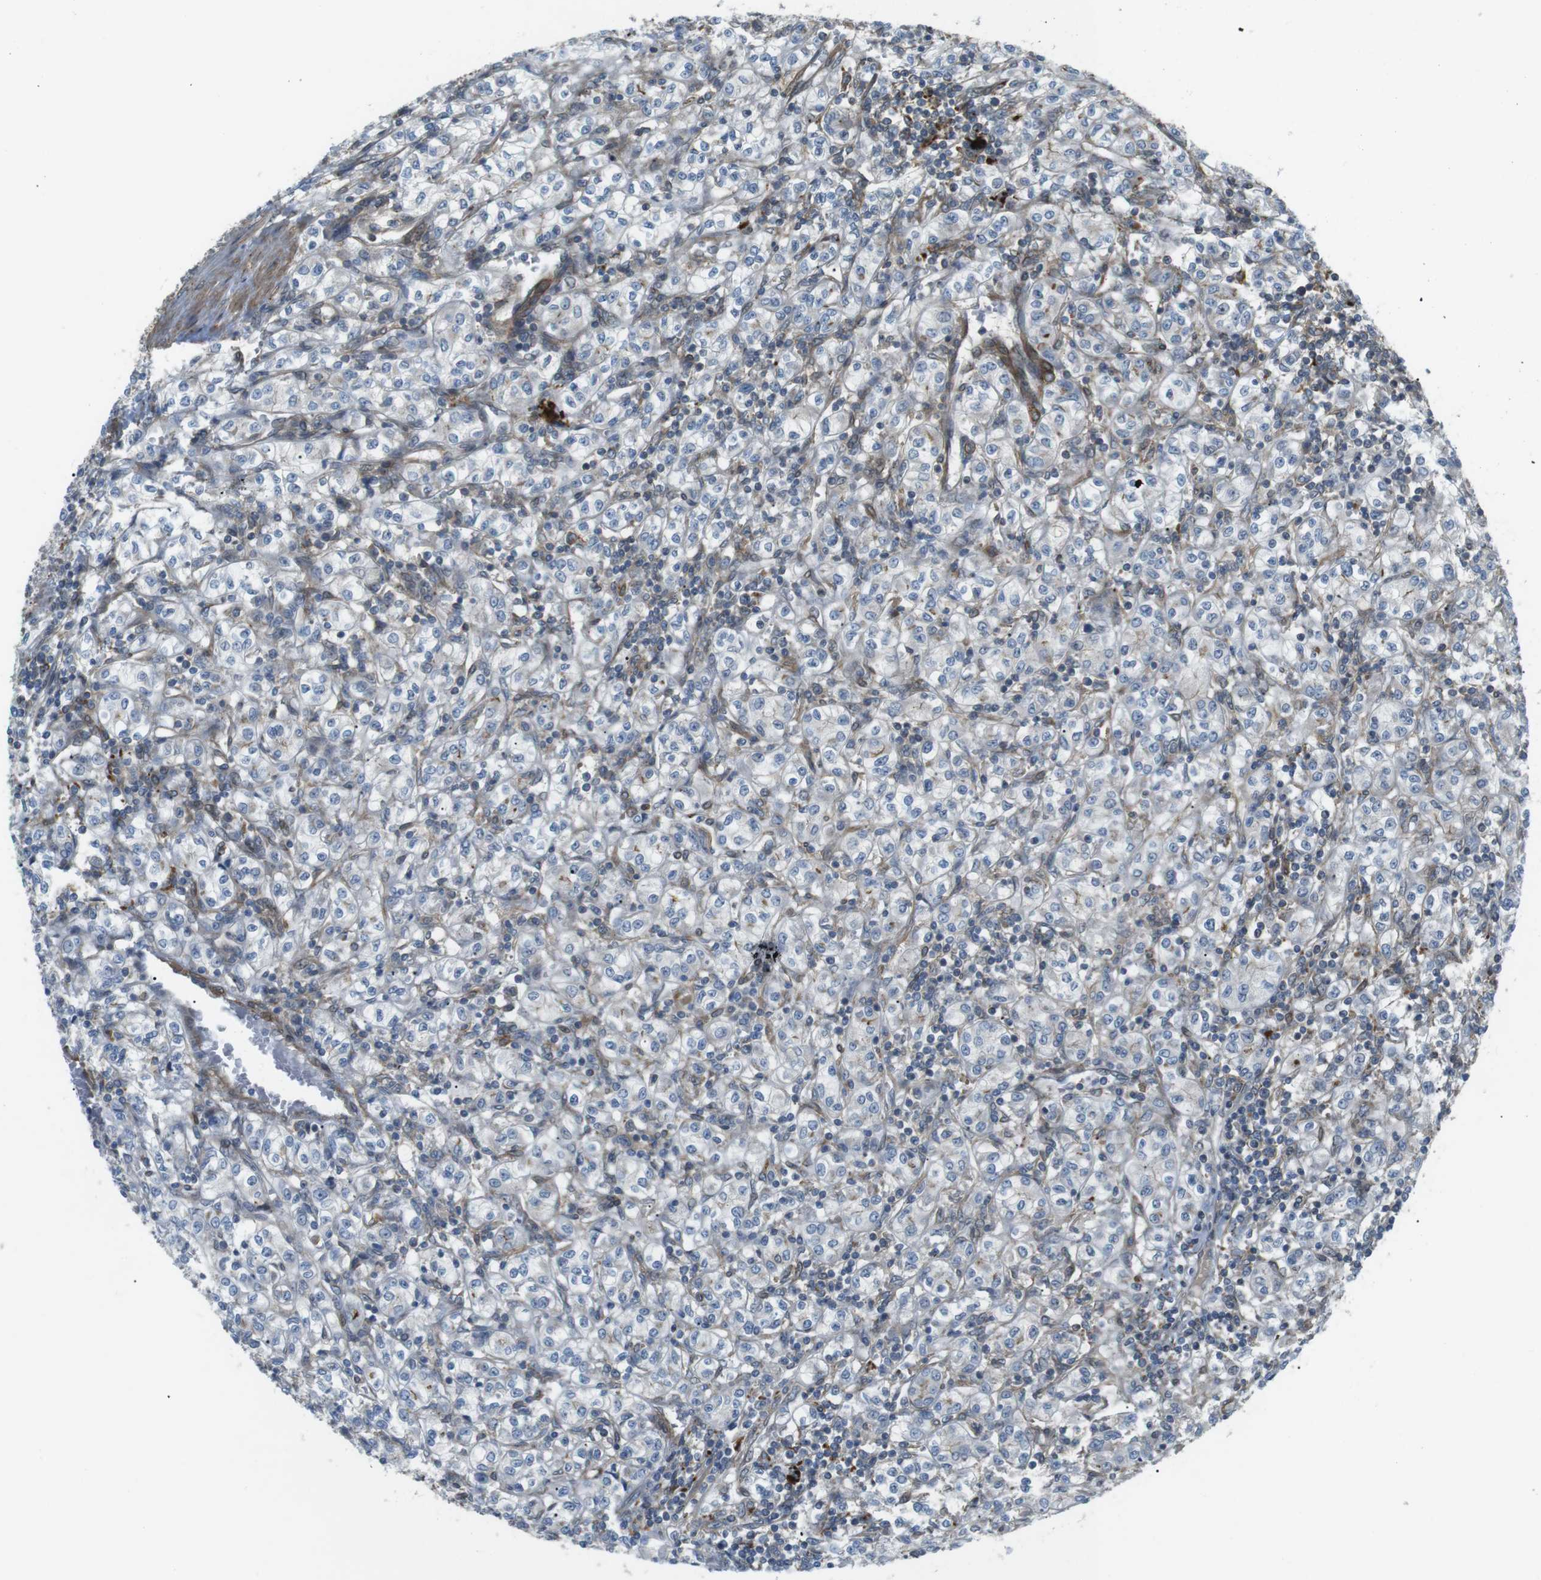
{"staining": {"intensity": "negative", "quantity": "none", "location": "none"}, "tissue": "renal cancer", "cell_type": "Tumor cells", "image_type": "cancer", "snomed": [{"axis": "morphology", "description": "Adenocarcinoma, NOS"}, {"axis": "topography", "description": "Kidney"}], "caption": "Protein analysis of renal cancer (adenocarcinoma) reveals no significant positivity in tumor cells.", "gene": "KANK2", "patient": {"sex": "male", "age": 77}}